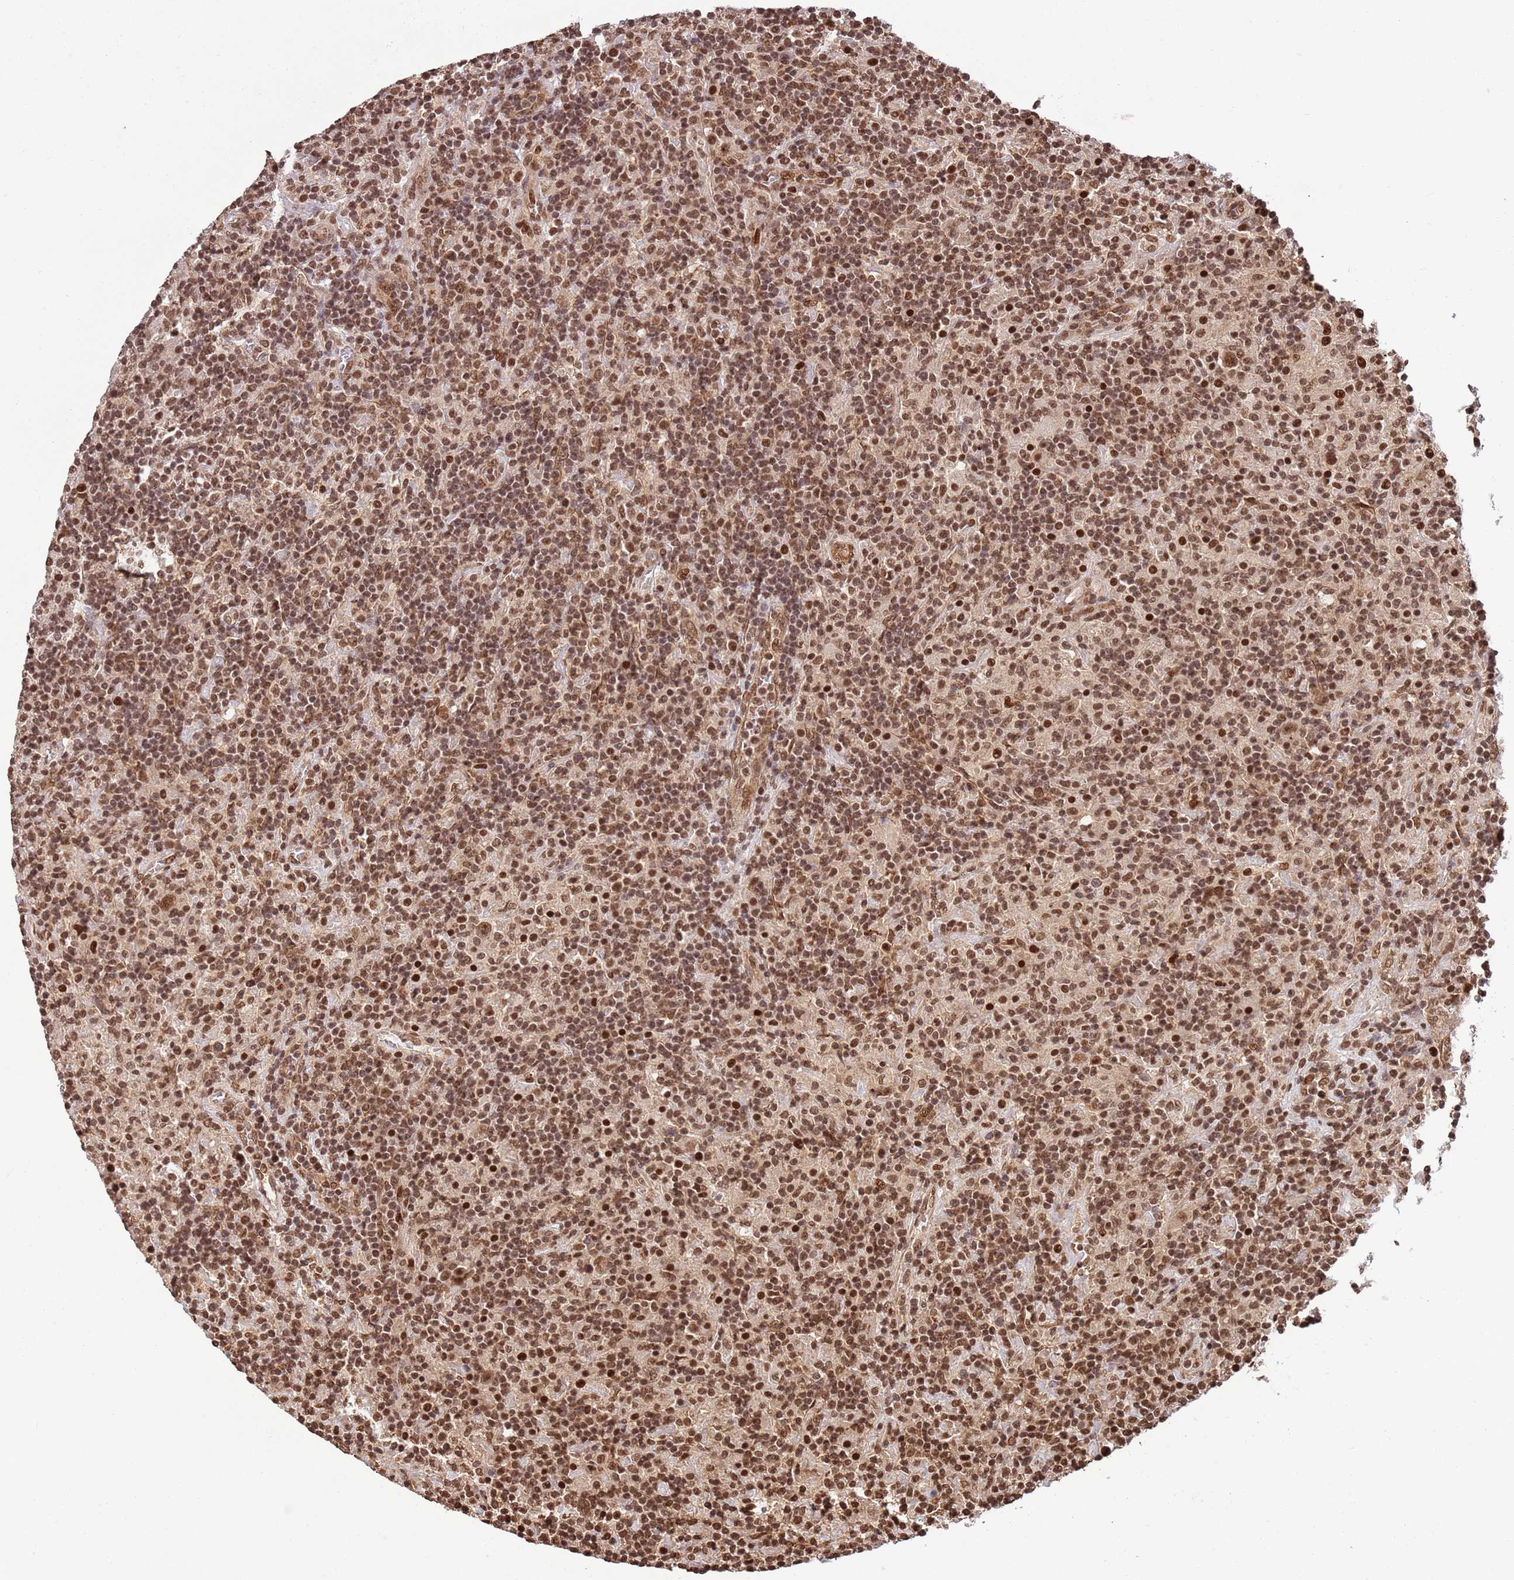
{"staining": {"intensity": "moderate", "quantity": ">75%", "location": "nuclear"}, "tissue": "lymphoma", "cell_type": "Tumor cells", "image_type": "cancer", "snomed": [{"axis": "morphology", "description": "Hodgkin's disease, NOS"}, {"axis": "topography", "description": "Lymph node"}], "caption": "The immunohistochemical stain shows moderate nuclear expression in tumor cells of lymphoma tissue. Nuclei are stained in blue.", "gene": "ZBTB12", "patient": {"sex": "male", "age": 70}}